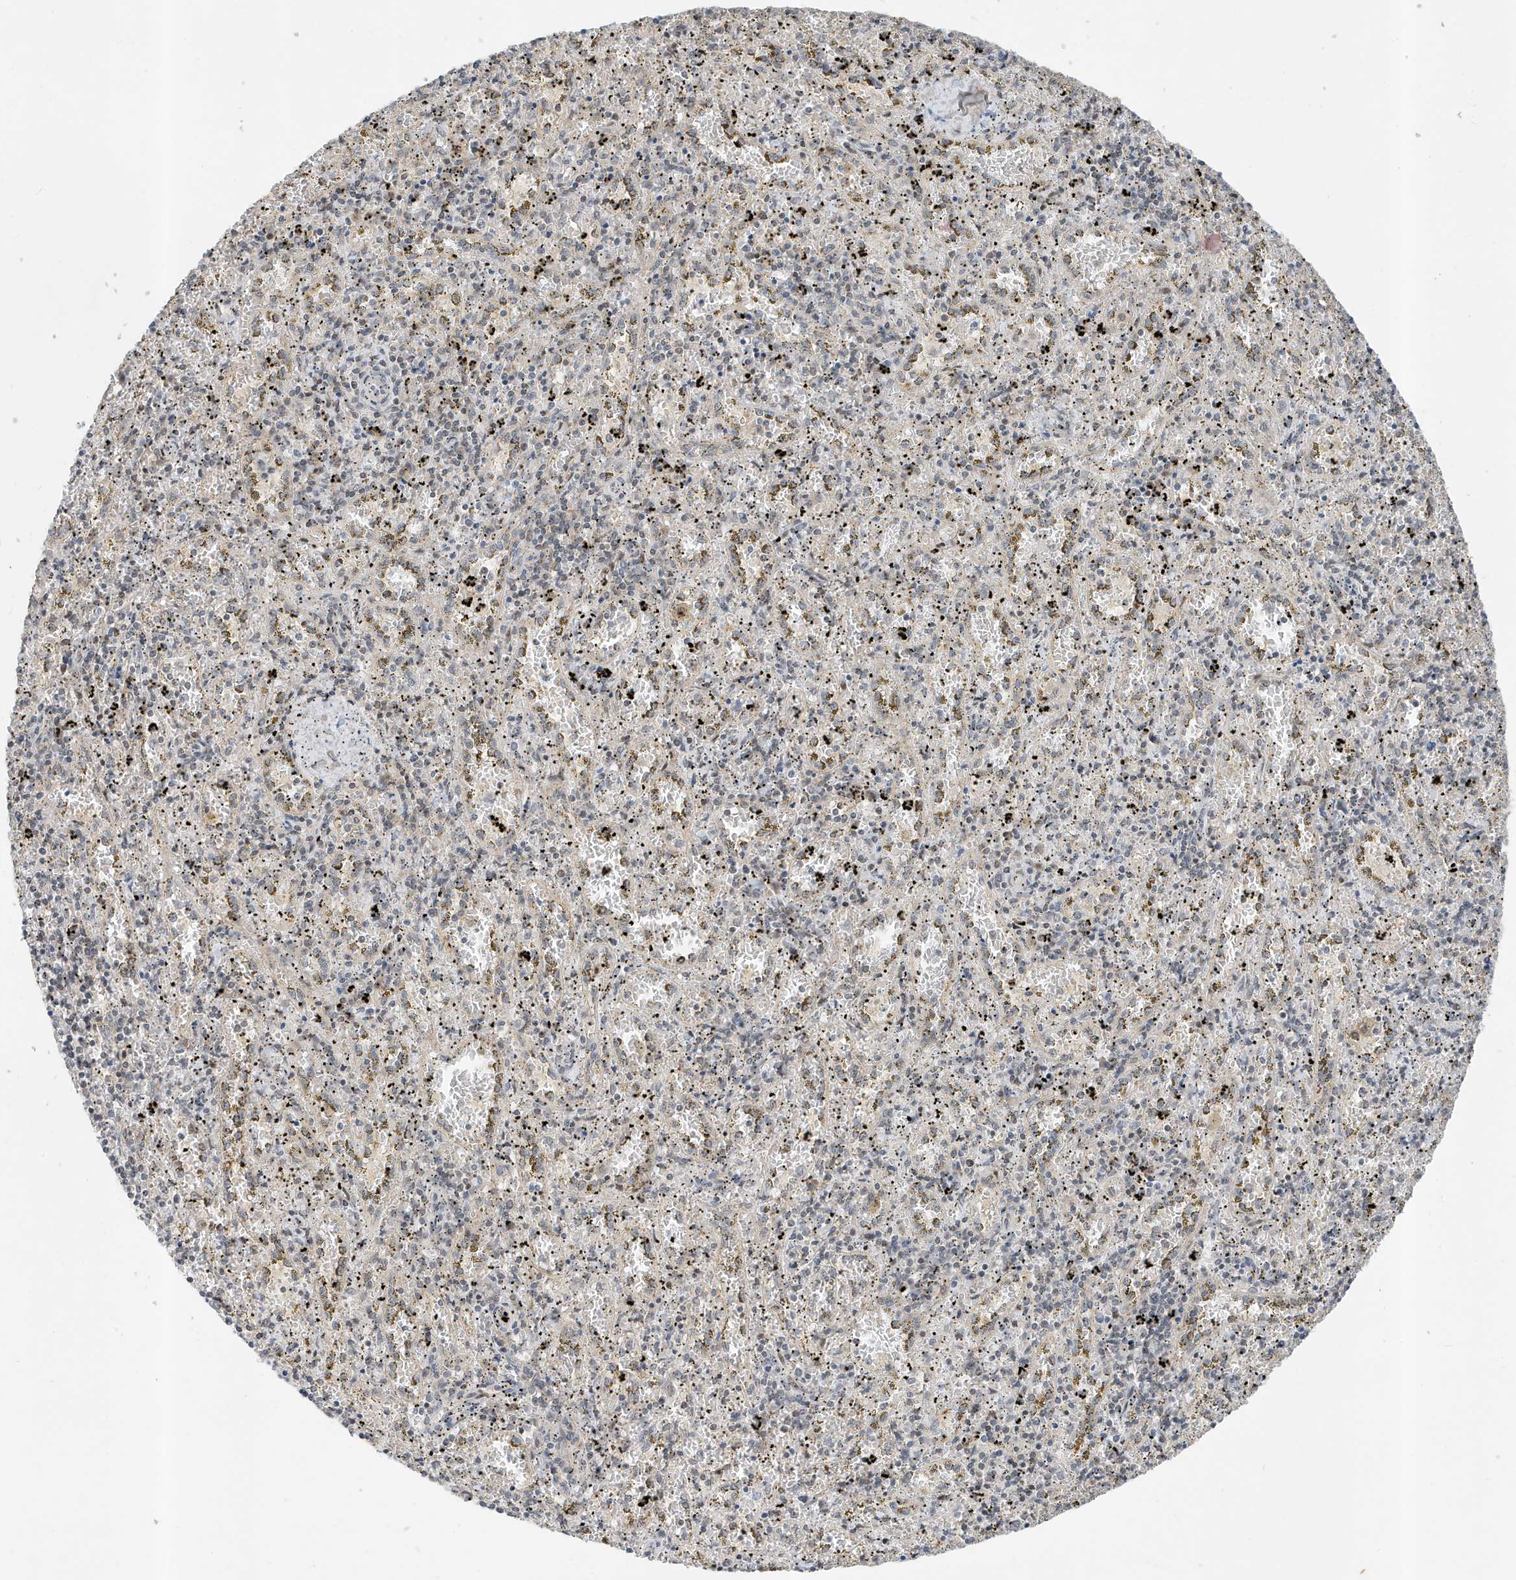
{"staining": {"intensity": "moderate", "quantity": "<25%", "location": "cytoplasmic/membranous"}, "tissue": "spleen", "cell_type": "Cells in red pulp", "image_type": "normal", "snomed": [{"axis": "morphology", "description": "Normal tissue, NOS"}, {"axis": "topography", "description": "Spleen"}], "caption": "IHC (DAB) staining of benign human spleen reveals moderate cytoplasmic/membranous protein expression in approximately <25% of cells in red pulp. (brown staining indicates protein expression, while blue staining denotes nuclei).", "gene": "MAST3", "patient": {"sex": "male", "age": 11}}